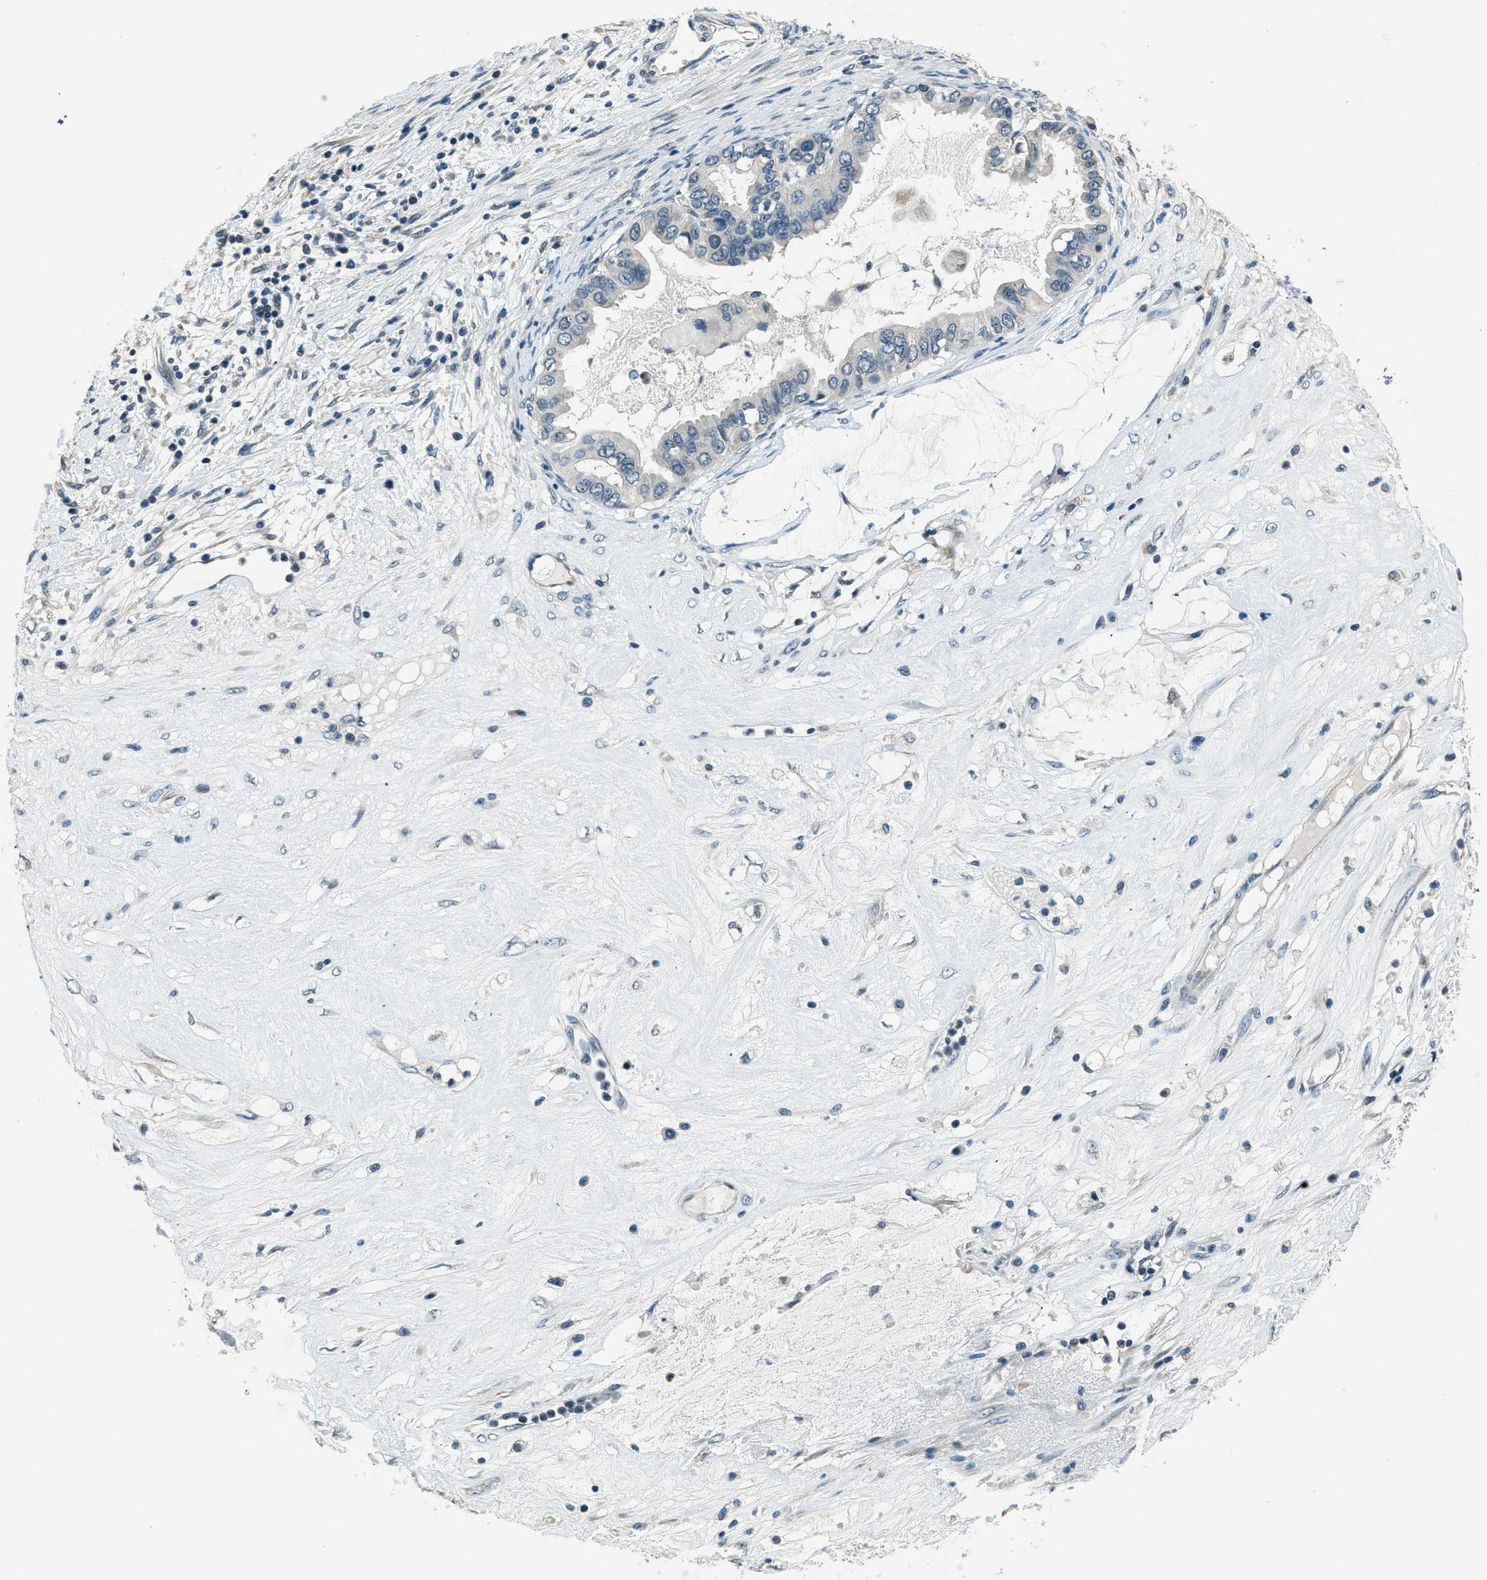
{"staining": {"intensity": "negative", "quantity": "none", "location": "none"}, "tissue": "ovarian cancer", "cell_type": "Tumor cells", "image_type": "cancer", "snomed": [{"axis": "morphology", "description": "Cystadenocarcinoma, mucinous, NOS"}, {"axis": "topography", "description": "Ovary"}], "caption": "Mucinous cystadenocarcinoma (ovarian) was stained to show a protein in brown. There is no significant positivity in tumor cells.", "gene": "NME8", "patient": {"sex": "female", "age": 80}}